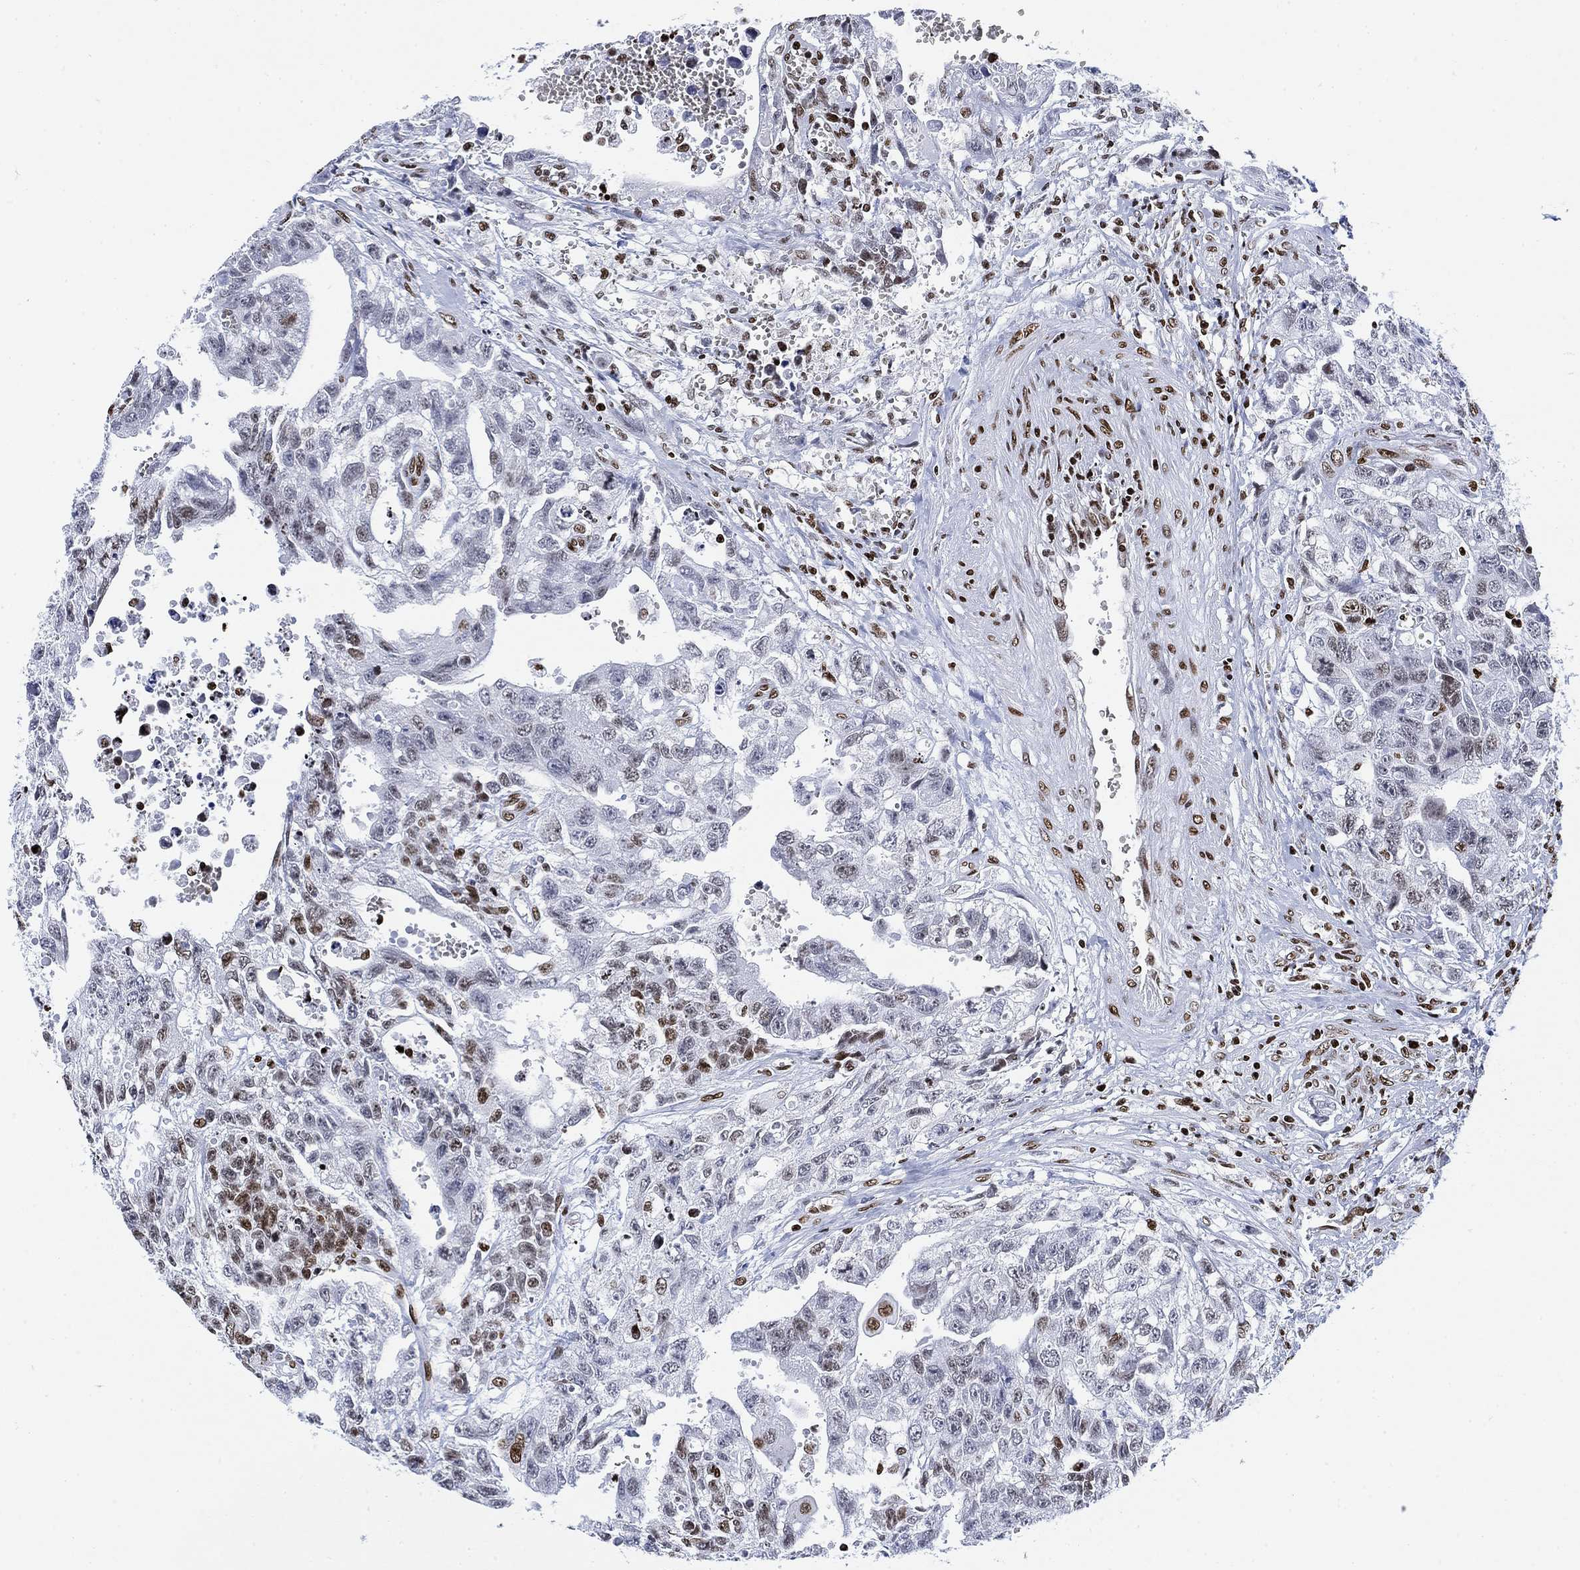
{"staining": {"intensity": "moderate", "quantity": "<25%", "location": "nuclear"}, "tissue": "testis cancer", "cell_type": "Tumor cells", "image_type": "cancer", "snomed": [{"axis": "morphology", "description": "Carcinoma, Embryonal, NOS"}, {"axis": "topography", "description": "Testis"}], "caption": "Protein staining displays moderate nuclear expression in about <25% of tumor cells in testis embryonal carcinoma.", "gene": "H1-10", "patient": {"sex": "male", "age": 24}}